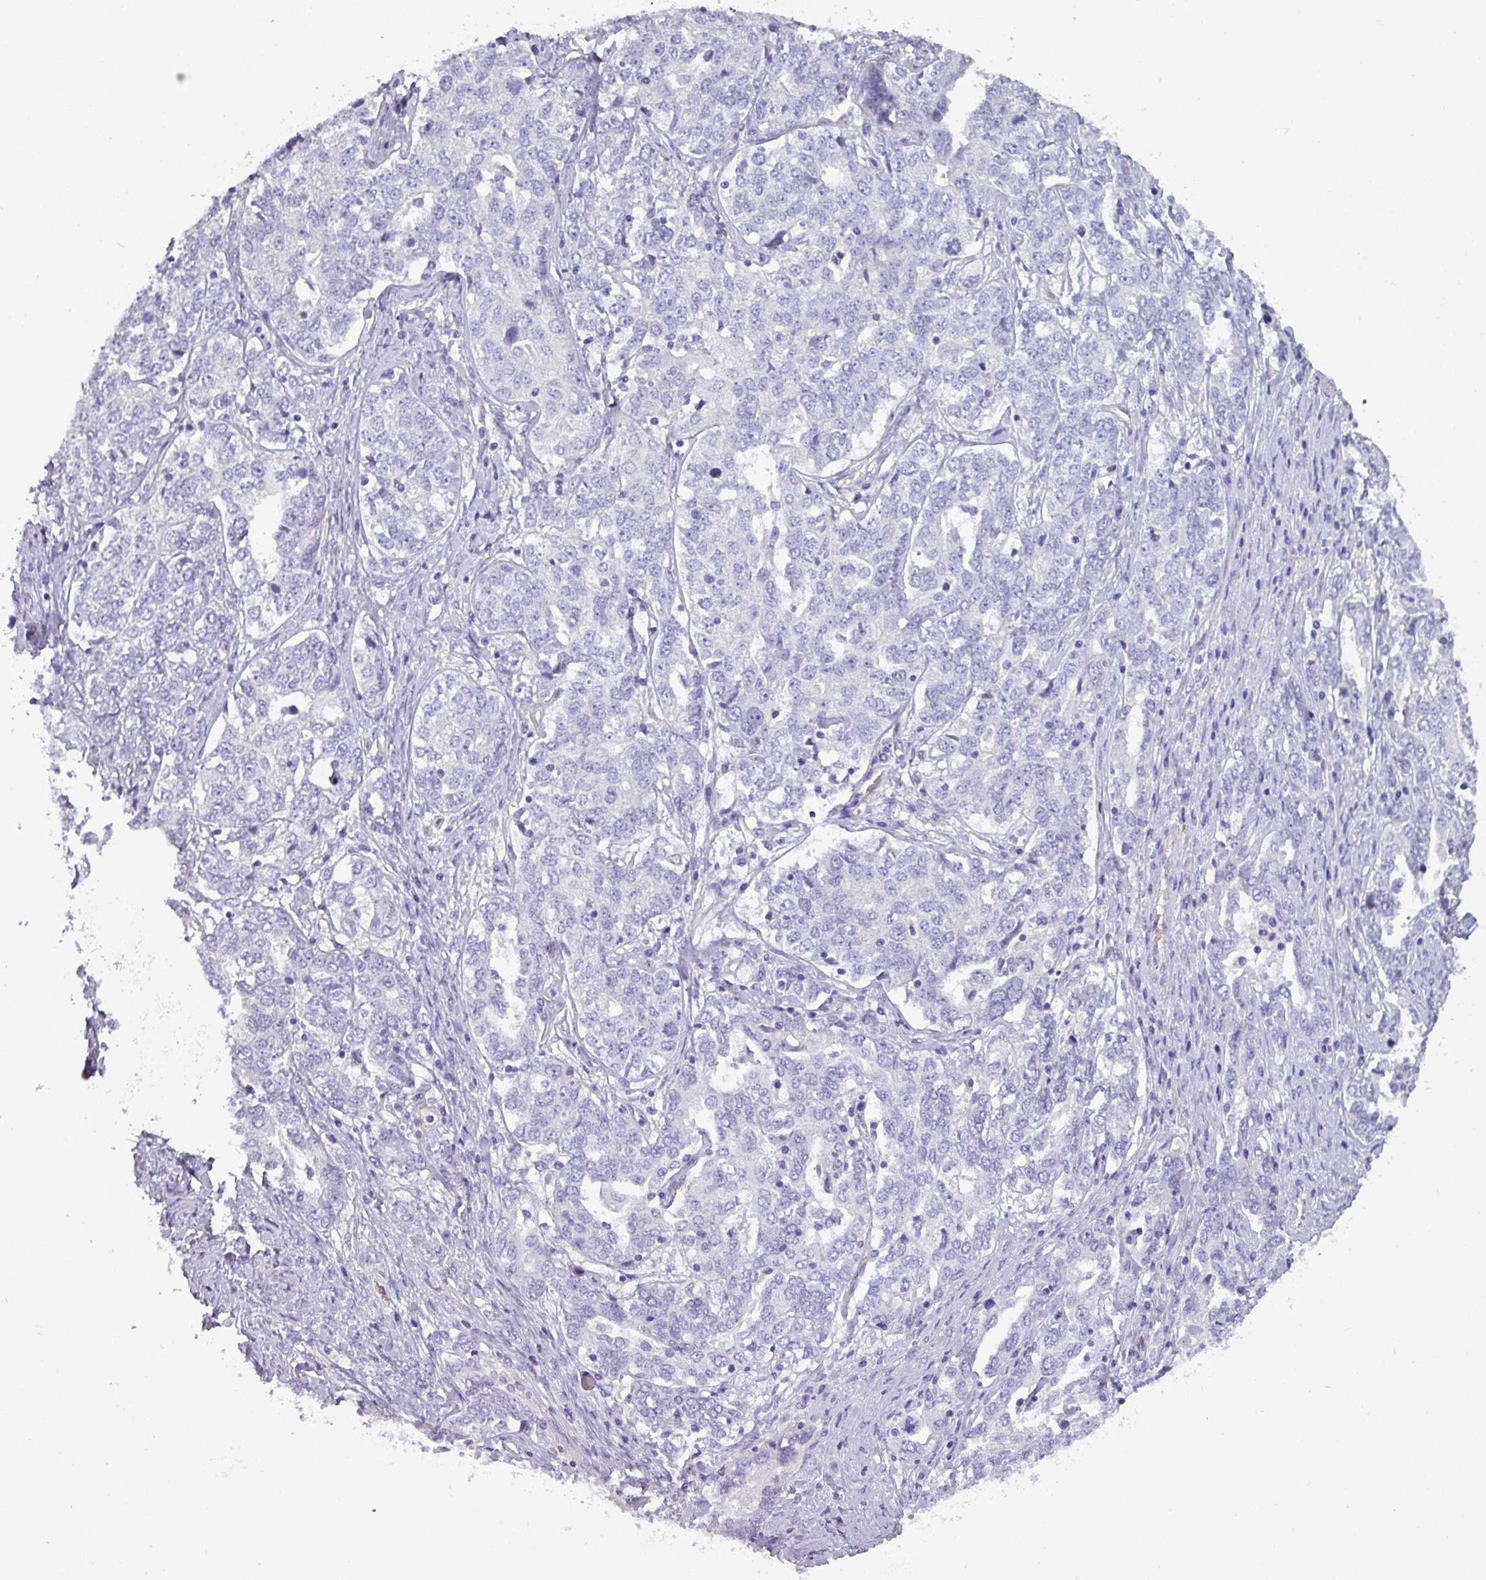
{"staining": {"intensity": "negative", "quantity": "none", "location": "none"}, "tissue": "ovarian cancer", "cell_type": "Tumor cells", "image_type": "cancer", "snomed": [{"axis": "morphology", "description": "Carcinoma, endometroid"}, {"axis": "topography", "description": "Ovary"}], "caption": "The photomicrograph exhibits no staining of tumor cells in ovarian endometroid carcinoma.", "gene": "AREL1", "patient": {"sex": "female", "age": 62}}